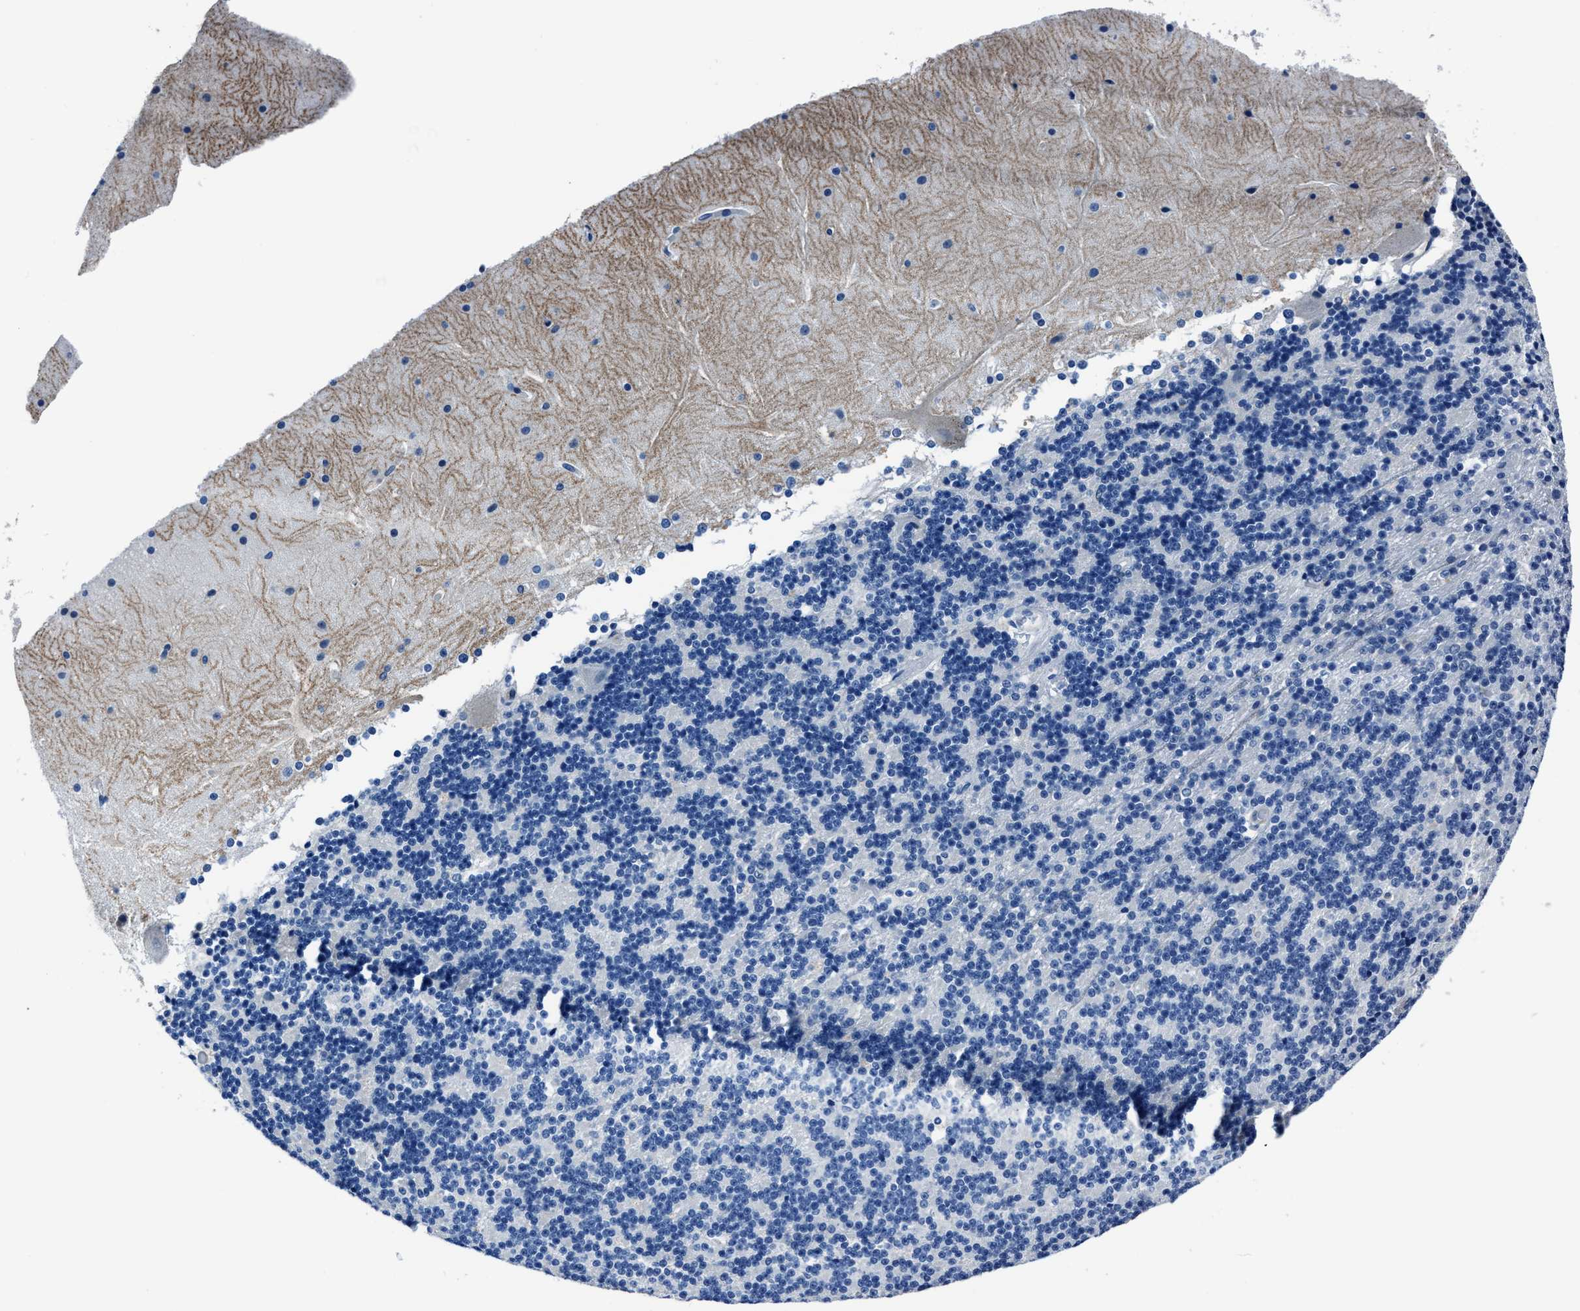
{"staining": {"intensity": "weak", "quantity": "25%-75%", "location": "cytoplasmic/membranous"}, "tissue": "cerebellum", "cell_type": "Cells in granular layer", "image_type": "normal", "snomed": [{"axis": "morphology", "description": "Normal tissue, NOS"}, {"axis": "topography", "description": "Cerebellum"}], "caption": "This image shows IHC staining of normal human cerebellum, with low weak cytoplasmic/membranous staining in about 25%-75% of cells in granular layer.", "gene": "LMO7", "patient": {"sex": "female", "age": 19}}